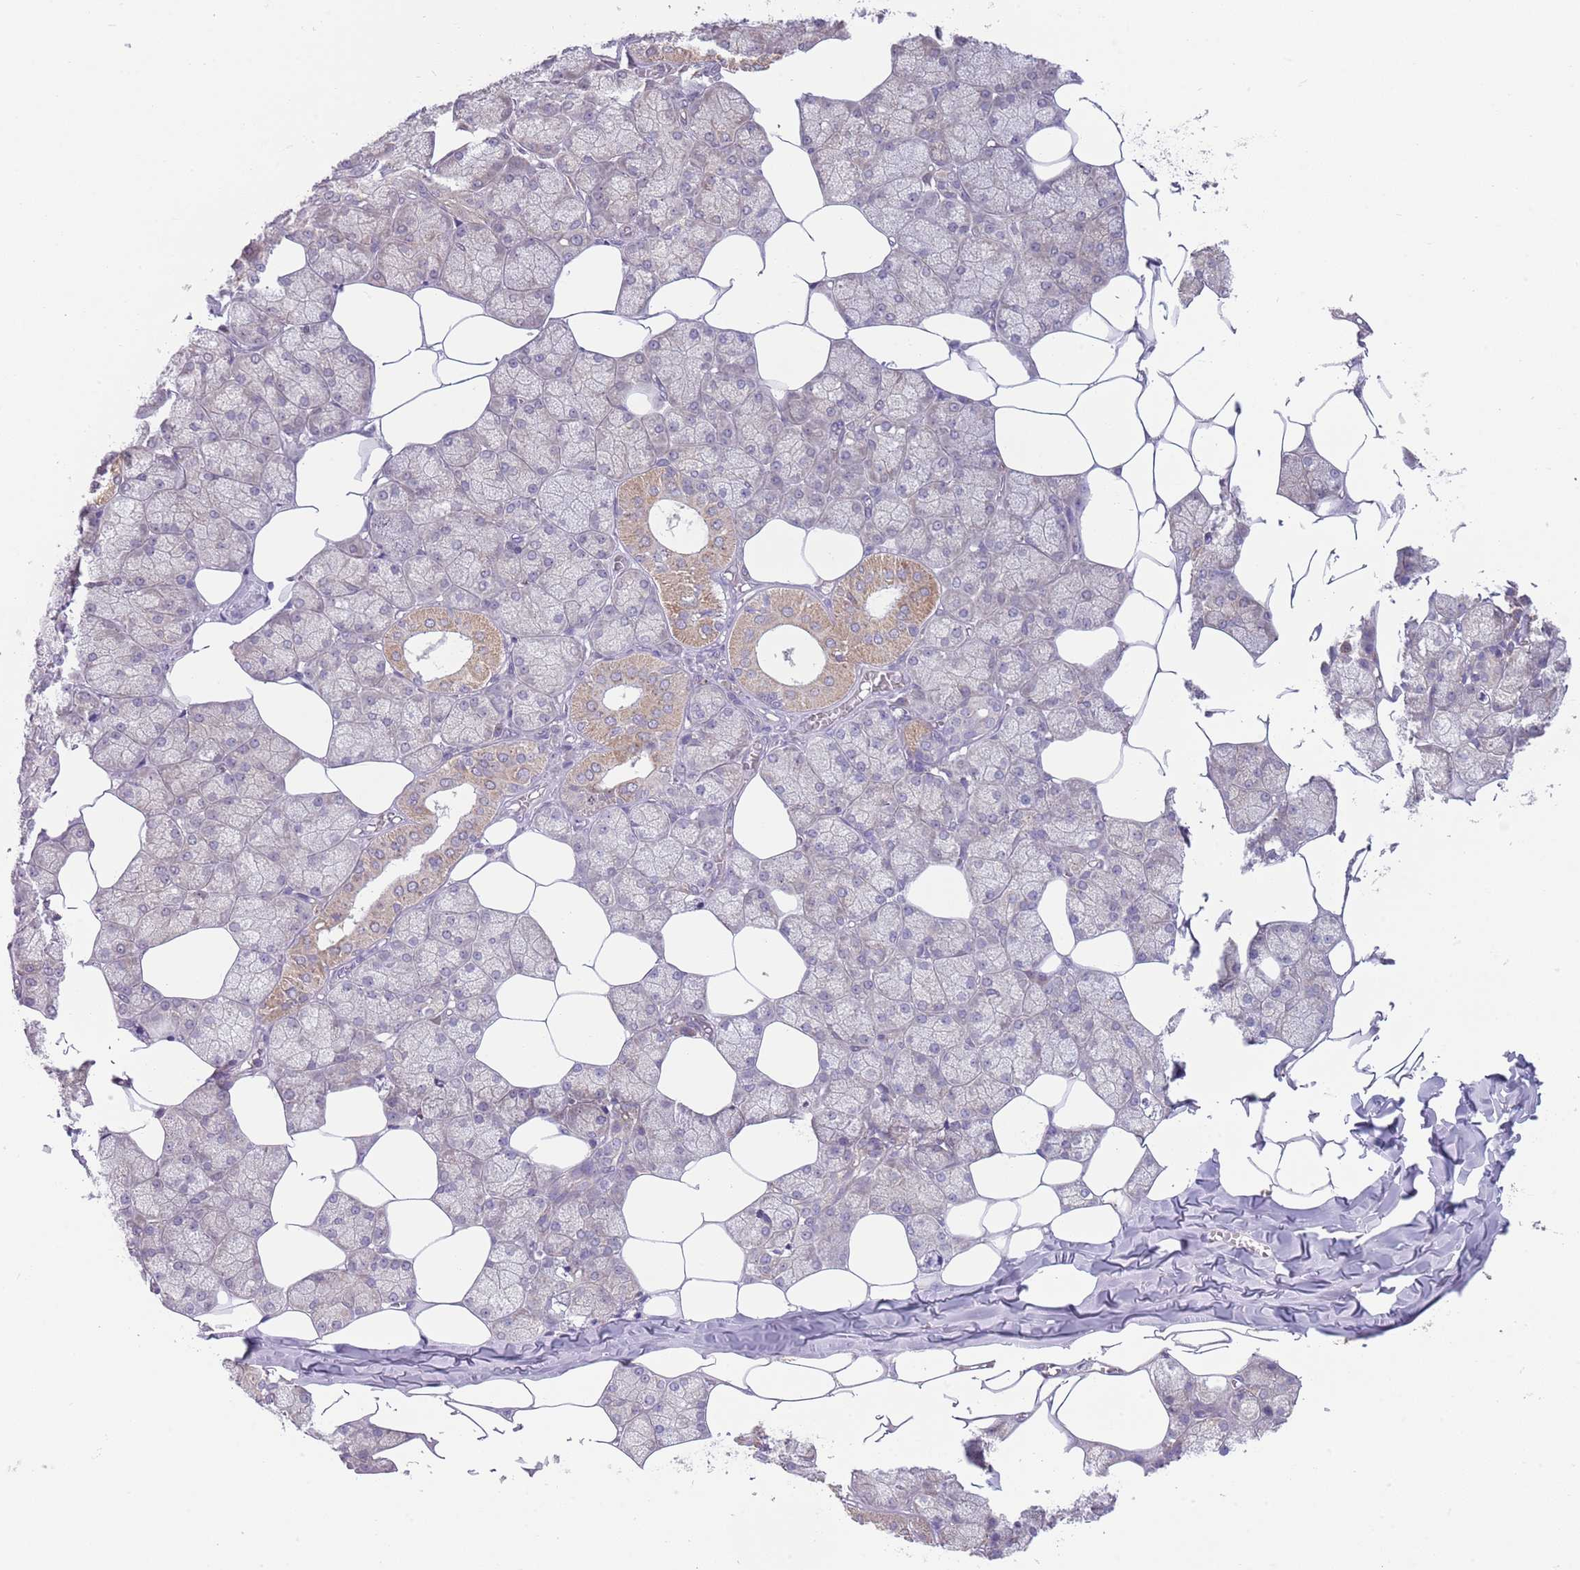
{"staining": {"intensity": "moderate", "quantity": "<25%", "location": "cytoplasmic/membranous"}, "tissue": "salivary gland", "cell_type": "Glandular cells", "image_type": "normal", "snomed": [{"axis": "morphology", "description": "Normal tissue, NOS"}, {"axis": "topography", "description": "Salivary gland"}], "caption": "High-magnification brightfield microscopy of benign salivary gland stained with DAB (3,3'-diaminobenzidine) (brown) and counterstained with hematoxylin (blue). glandular cells exhibit moderate cytoplasmic/membranous staining is seen in approximately<25% of cells.", "gene": "SKOR2", "patient": {"sex": "male", "age": 62}}